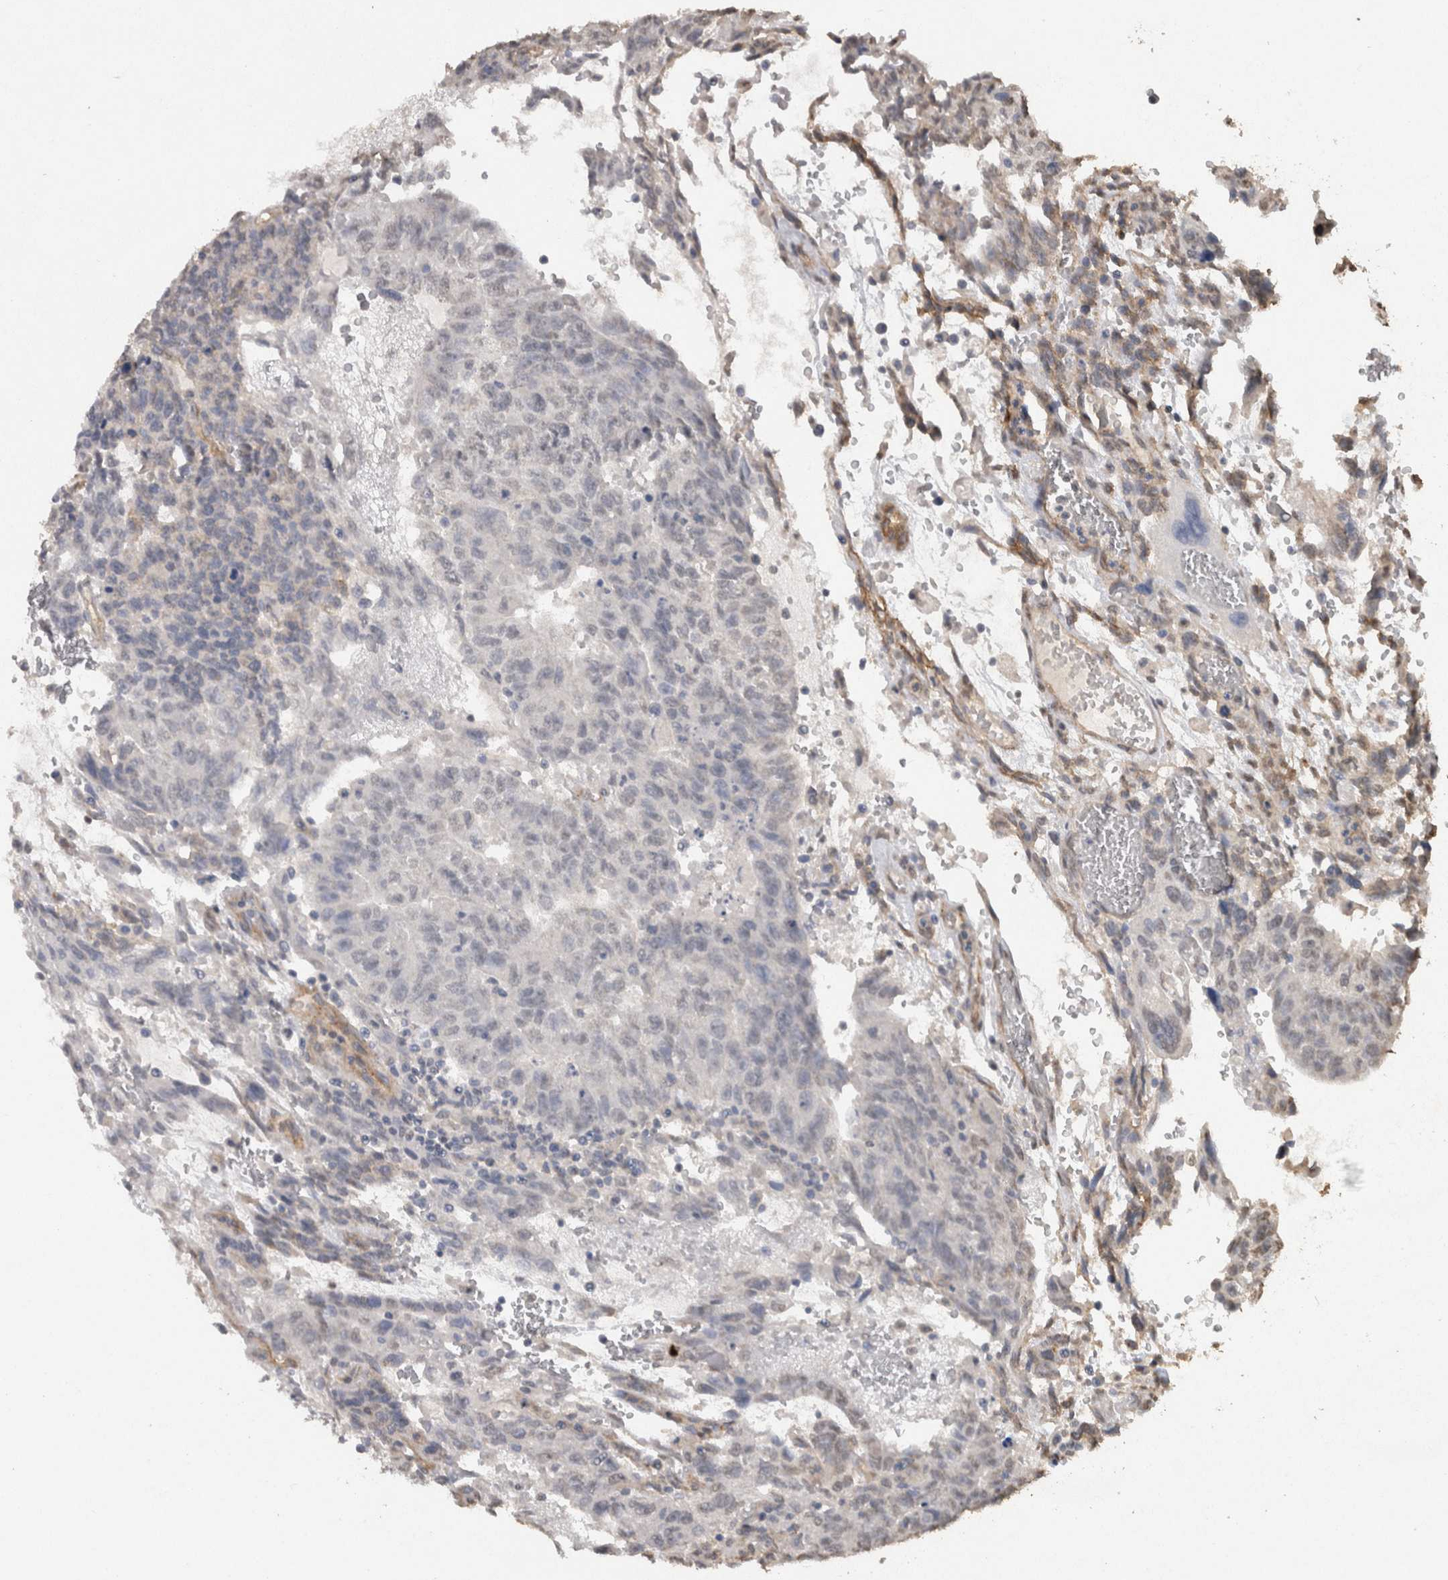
{"staining": {"intensity": "negative", "quantity": "none", "location": "none"}, "tissue": "testis cancer", "cell_type": "Tumor cells", "image_type": "cancer", "snomed": [{"axis": "morphology", "description": "Seminoma, NOS"}, {"axis": "morphology", "description": "Carcinoma, Embryonal, NOS"}, {"axis": "topography", "description": "Testis"}], "caption": "Testis seminoma stained for a protein using IHC reveals no positivity tumor cells.", "gene": "RECK", "patient": {"sex": "male", "age": 52}}